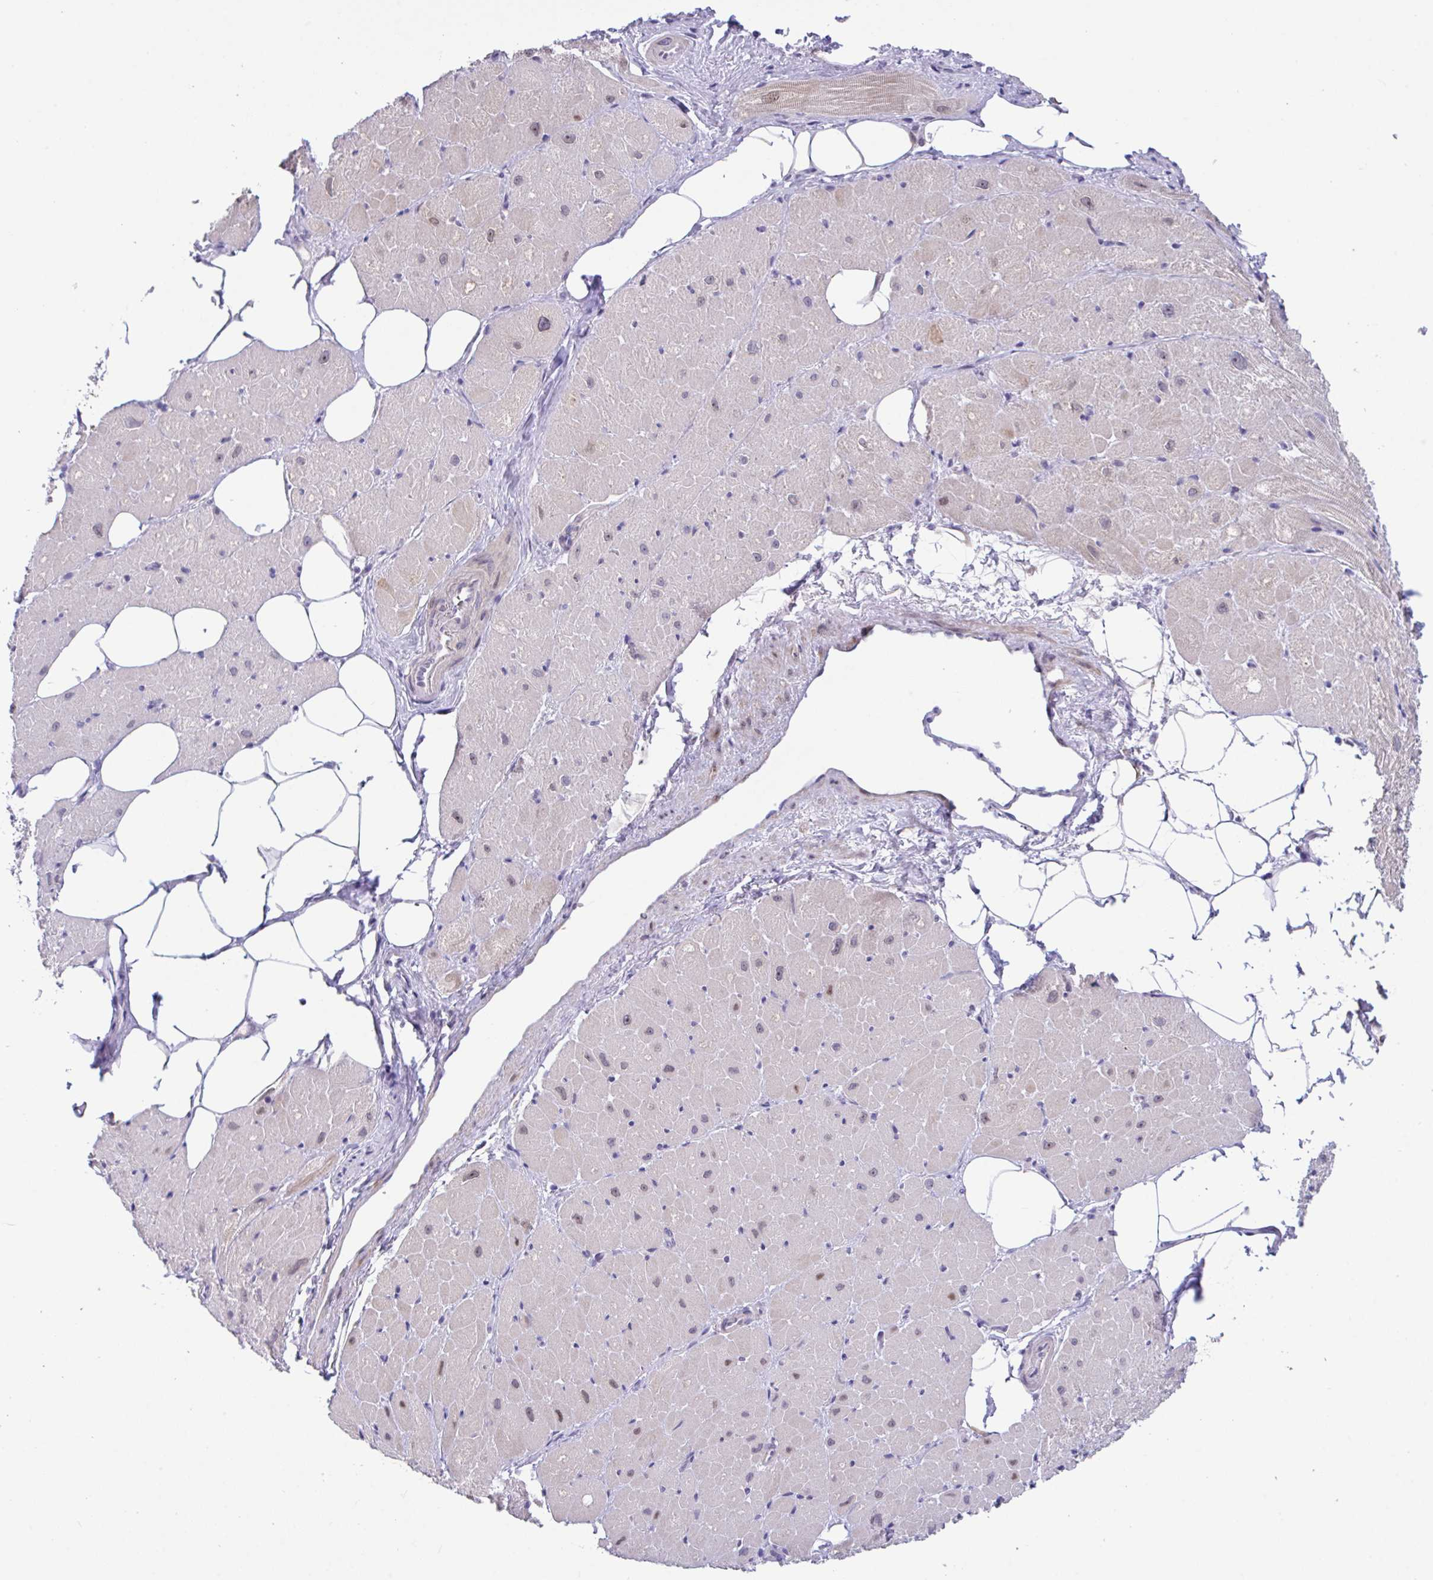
{"staining": {"intensity": "weak", "quantity": "25%-75%", "location": "cytoplasmic/membranous,nuclear"}, "tissue": "heart muscle", "cell_type": "Cardiomyocytes", "image_type": "normal", "snomed": [{"axis": "morphology", "description": "Normal tissue, NOS"}, {"axis": "topography", "description": "Heart"}], "caption": "The immunohistochemical stain labels weak cytoplasmic/membranous,nuclear positivity in cardiomyocytes of normal heart muscle. (DAB (3,3'-diaminobenzidine) IHC, brown staining for protein, blue staining for nuclei).", "gene": "USP35", "patient": {"sex": "male", "age": 62}}